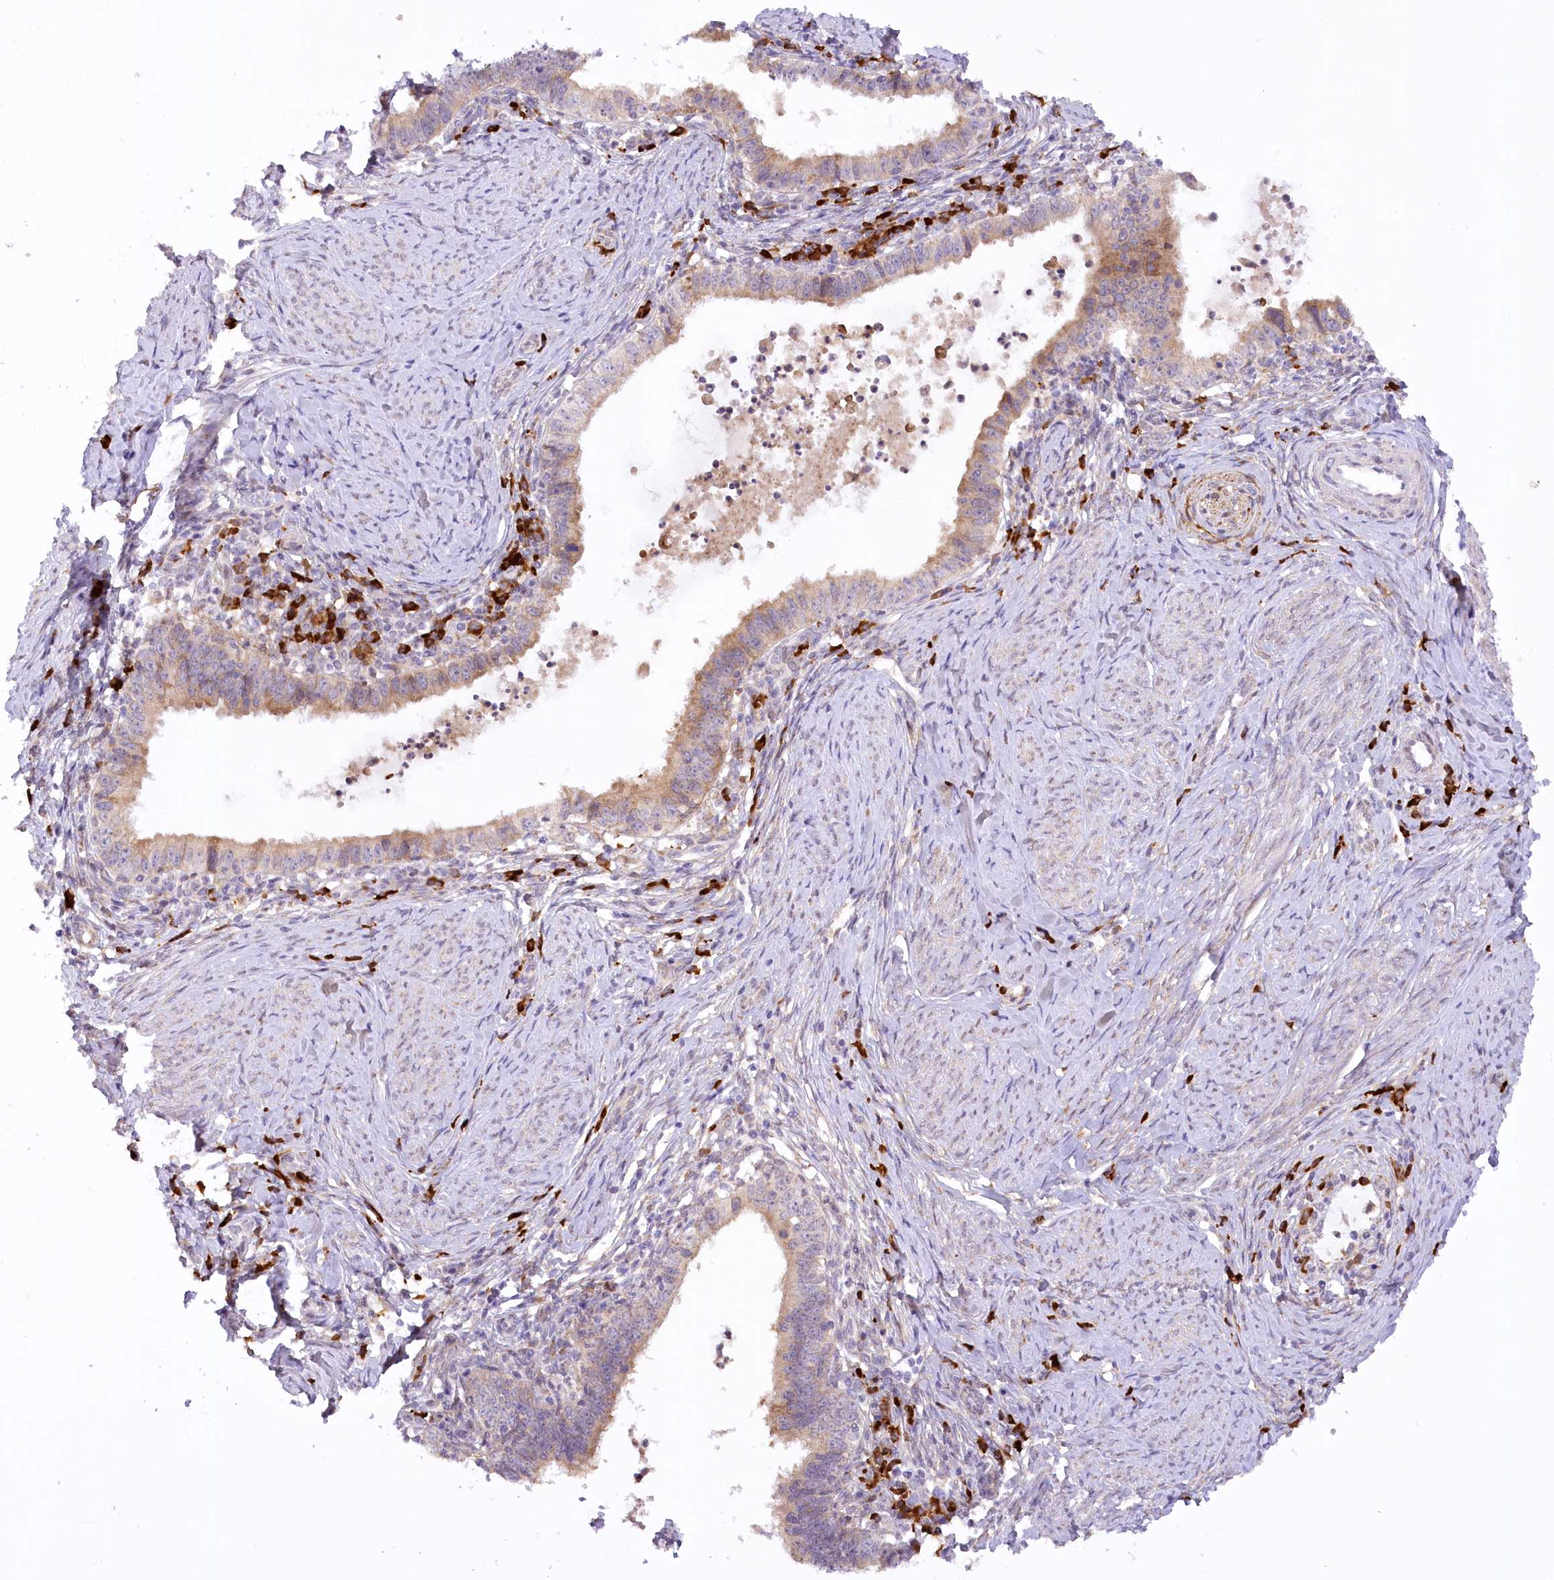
{"staining": {"intensity": "weak", "quantity": ">75%", "location": "cytoplasmic/membranous"}, "tissue": "cervical cancer", "cell_type": "Tumor cells", "image_type": "cancer", "snomed": [{"axis": "morphology", "description": "Adenocarcinoma, NOS"}, {"axis": "topography", "description": "Cervix"}], "caption": "Tumor cells demonstrate low levels of weak cytoplasmic/membranous staining in approximately >75% of cells in human cervical adenocarcinoma.", "gene": "NCKAP5", "patient": {"sex": "female", "age": 36}}